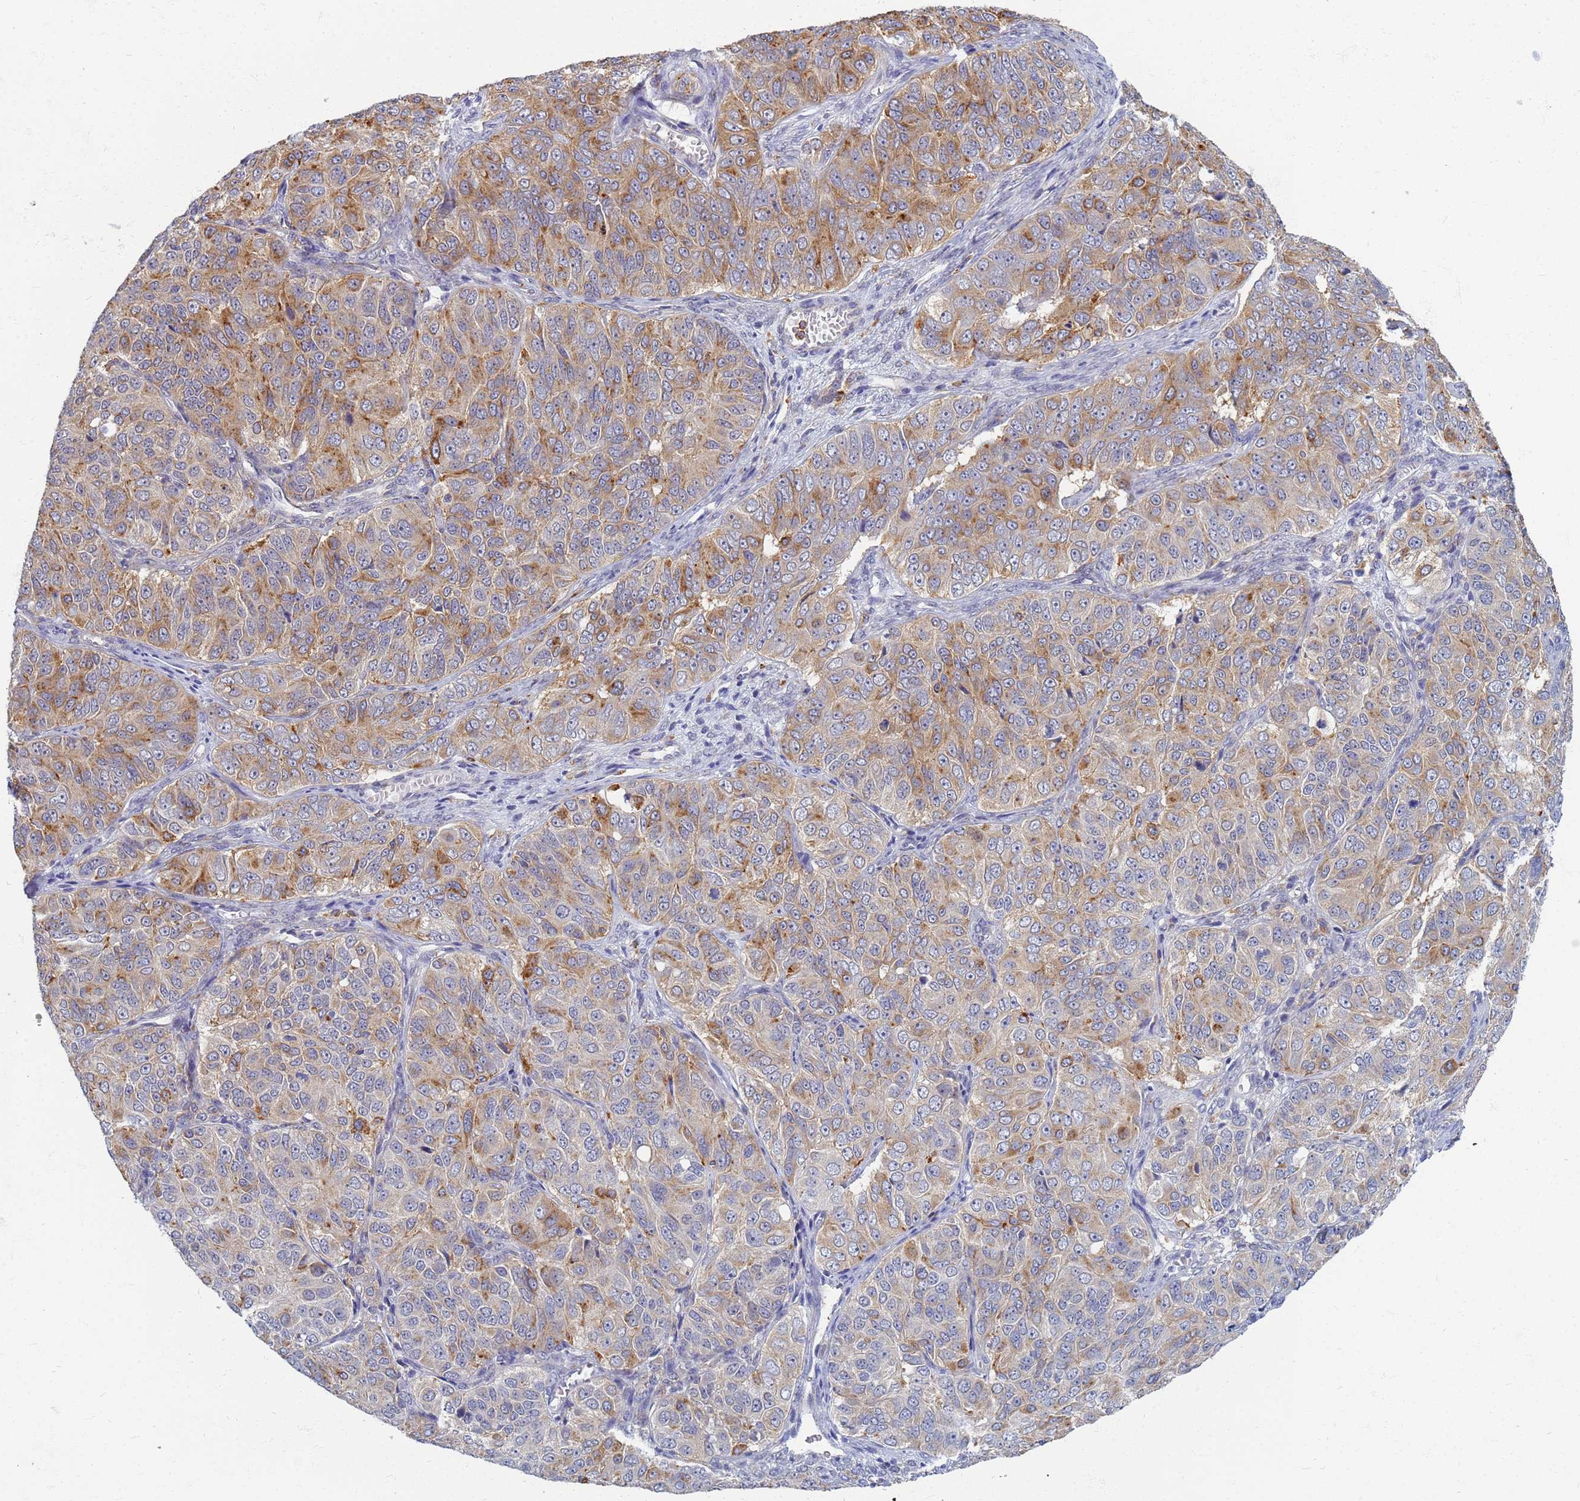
{"staining": {"intensity": "moderate", "quantity": "25%-75%", "location": "cytoplasmic/membranous"}, "tissue": "ovarian cancer", "cell_type": "Tumor cells", "image_type": "cancer", "snomed": [{"axis": "morphology", "description": "Carcinoma, endometroid"}, {"axis": "topography", "description": "Ovary"}], "caption": "Protein staining of ovarian cancer tissue demonstrates moderate cytoplasmic/membranous expression in approximately 25%-75% of tumor cells.", "gene": "ATP6V1E1", "patient": {"sex": "female", "age": 51}}